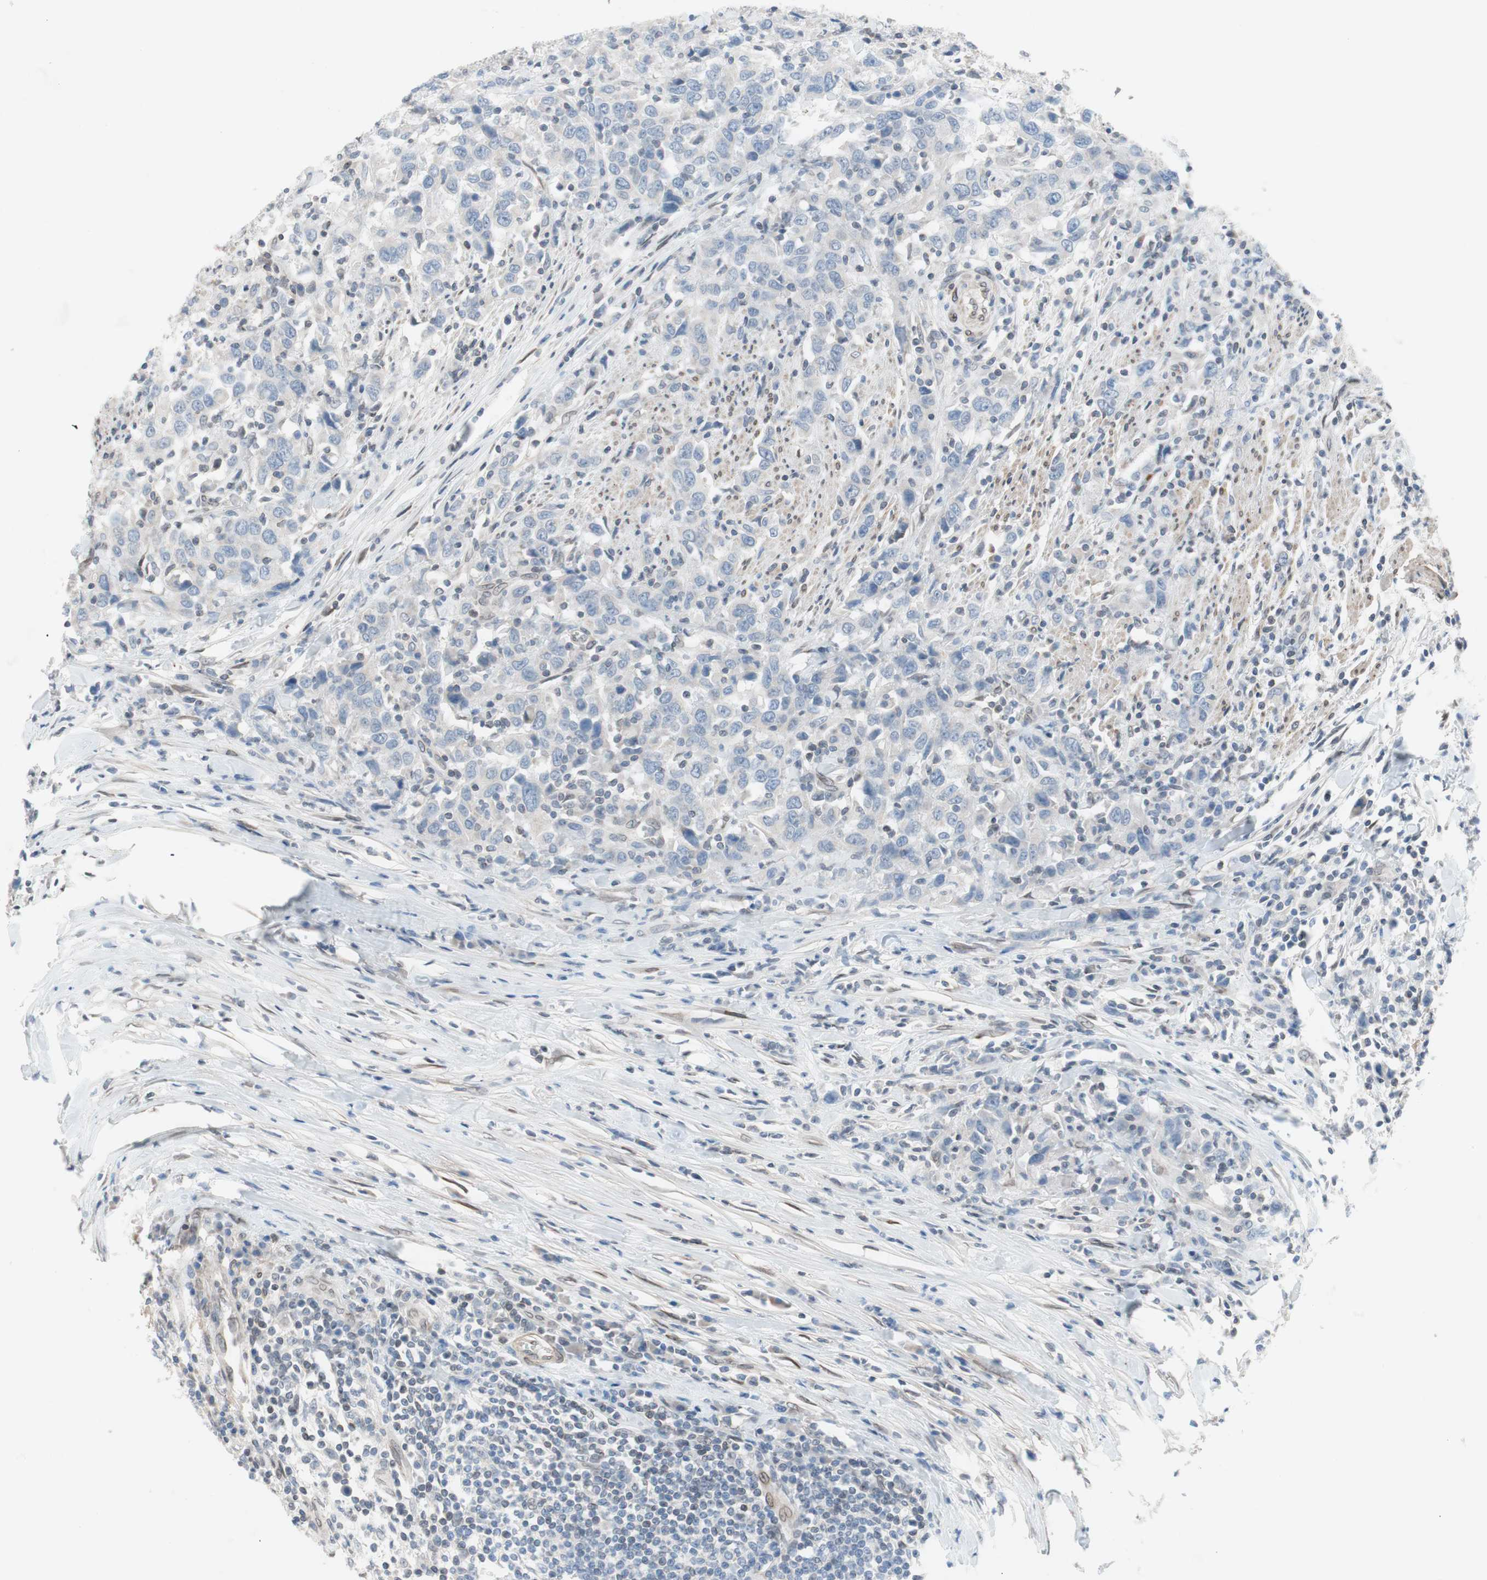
{"staining": {"intensity": "negative", "quantity": "none", "location": "none"}, "tissue": "urothelial cancer", "cell_type": "Tumor cells", "image_type": "cancer", "snomed": [{"axis": "morphology", "description": "Urothelial carcinoma, High grade"}, {"axis": "topography", "description": "Urinary bladder"}], "caption": "DAB immunohistochemical staining of human urothelial carcinoma (high-grade) displays no significant expression in tumor cells.", "gene": "ARNT2", "patient": {"sex": "male", "age": 61}}